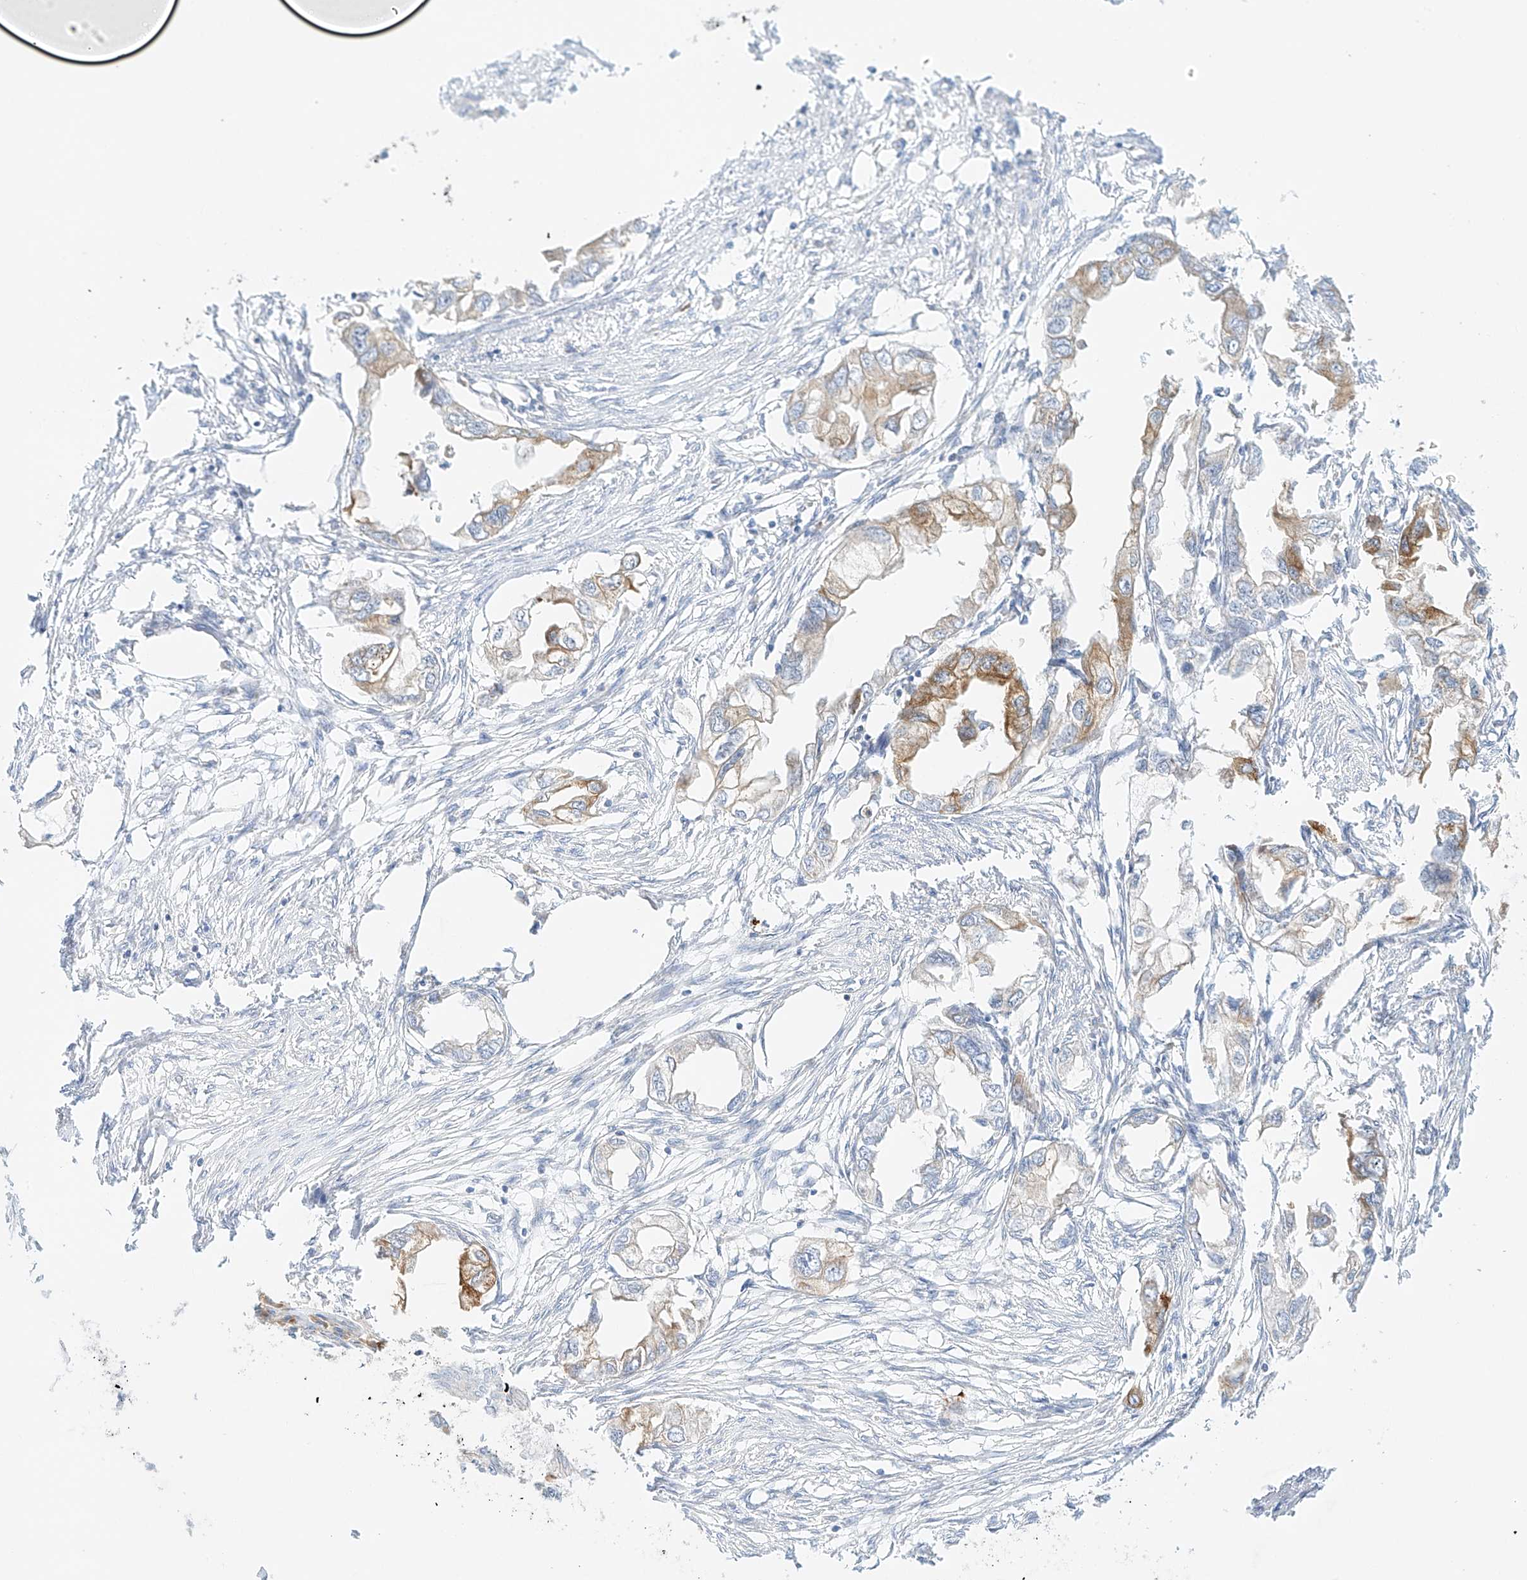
{"staining": {"intensity": "moderate", "quantity": "<25%", "location": "cytoplasmic/membranous"}, "tissue": "endometrial cancer", "cell_type": "Tumor cells", "image_type": "cancer", "snomed": [{"axis": "morphology", "description": "Adenocarcinoma, NOS"}, {"axis": "morphology", "description": "Adenocarcinoma, metastatic, NOS"}, {"axis": "topography", "description": "Adipose tissue"}, {"axis": "topography", "description": "Endometrium"}], "caption": "DAB immunohistochemical staining of human adenocarcinoma (endometrial) exhibits moderate cytoplasmic/membranous protein positivity in approximately <25% of tumor cells.", "gene": "SYTL3", "patient": {"sex": "female", "age": 67}}